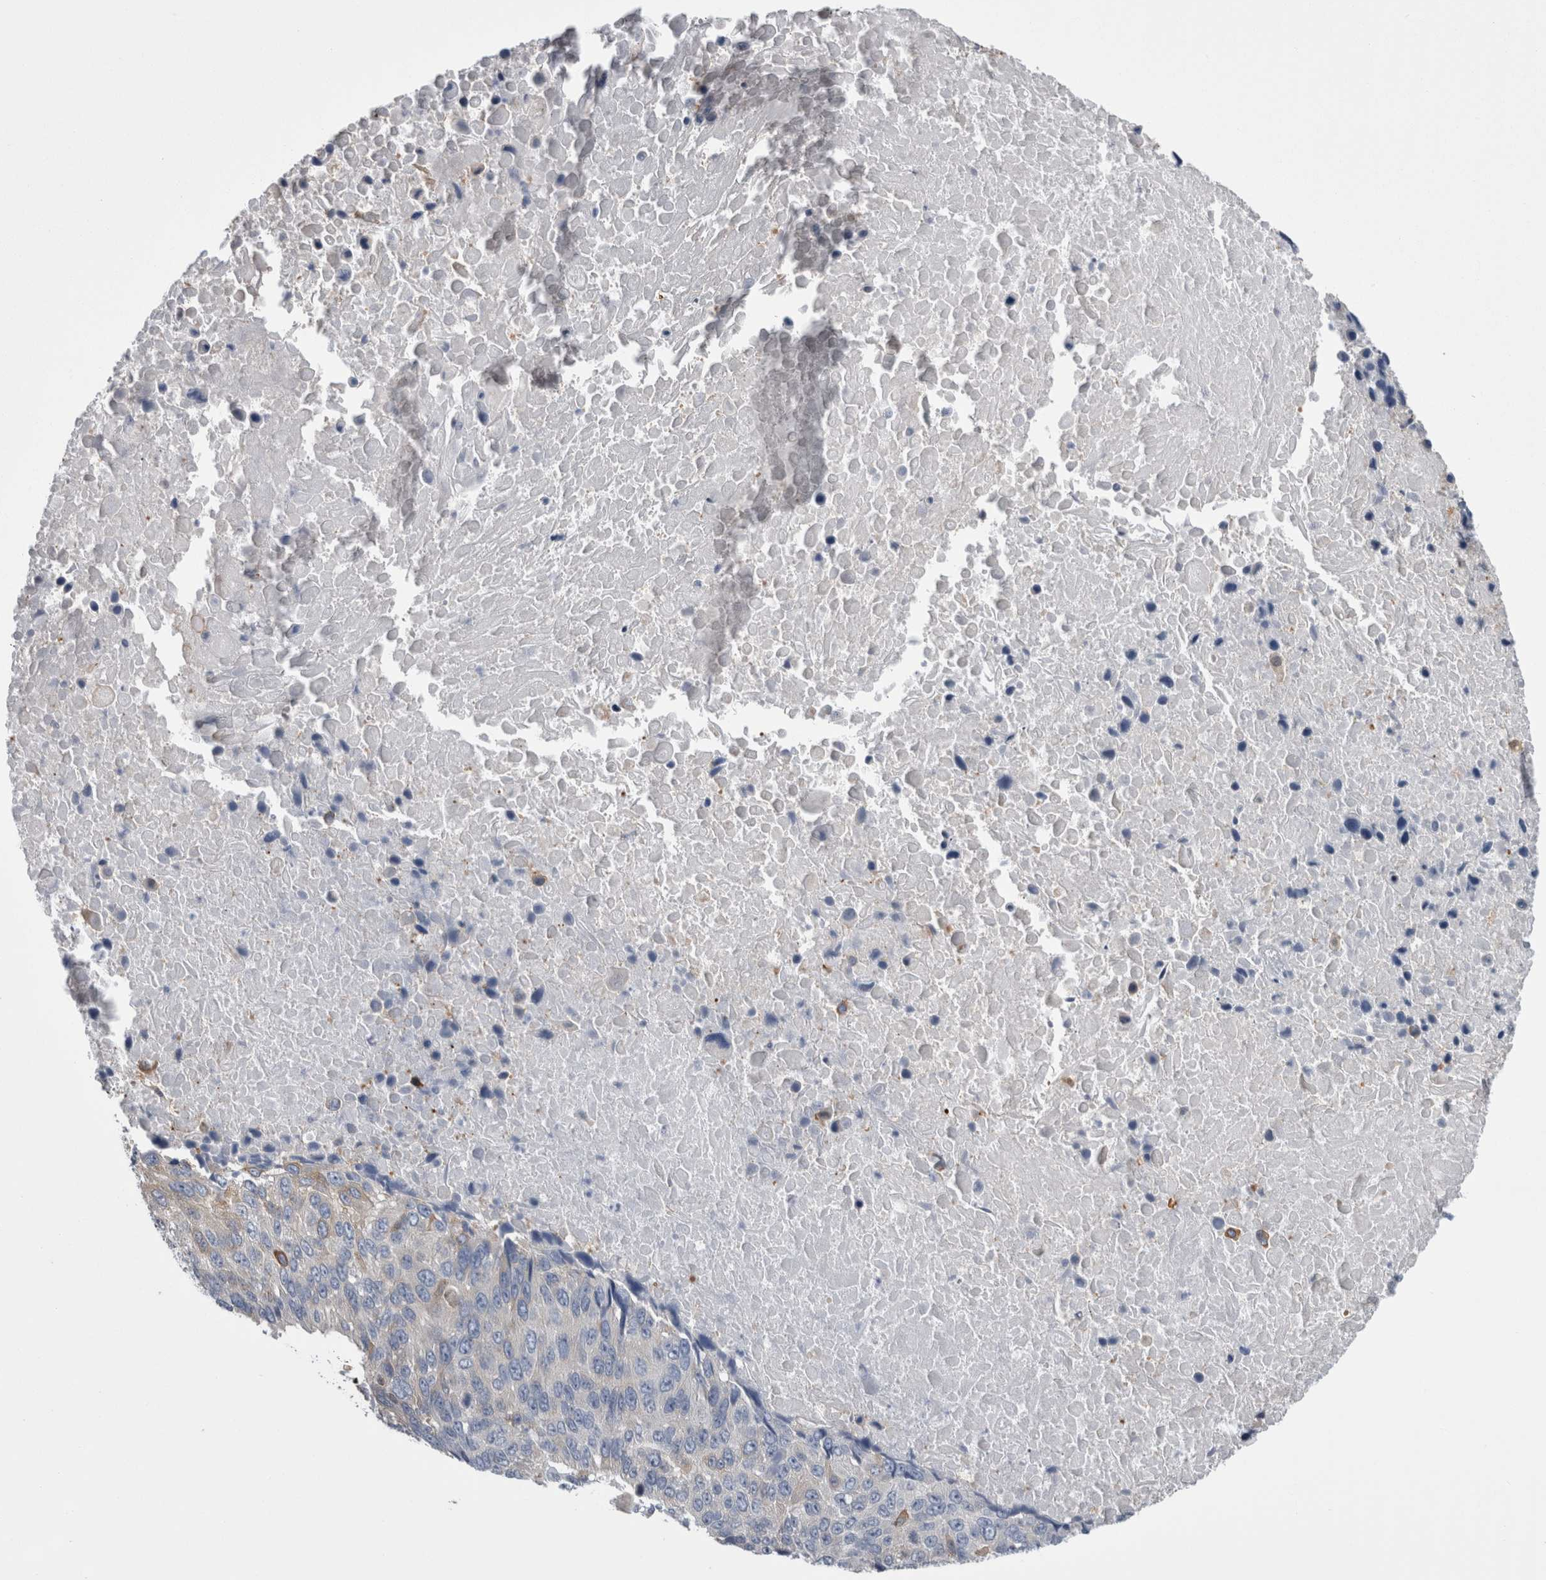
{"staining": {"intensity": "negative", "quantity": "none", "location": "none"}, "tissue": "lung cancer", "cell_type": "Tumor cells", "image_type": "cancer", "snomed": [{"axis": "morphology", "description": "Squamous cell carcinoma, NOS"}, {"axis": "topography", "description": "Lung"}], "caption": "An image of human lung cancer (squamous cell carcinoma) is negative for staining in tumor cells.", "gene": "DCTN6", "patient": {"sex": "male", "age": 66}}